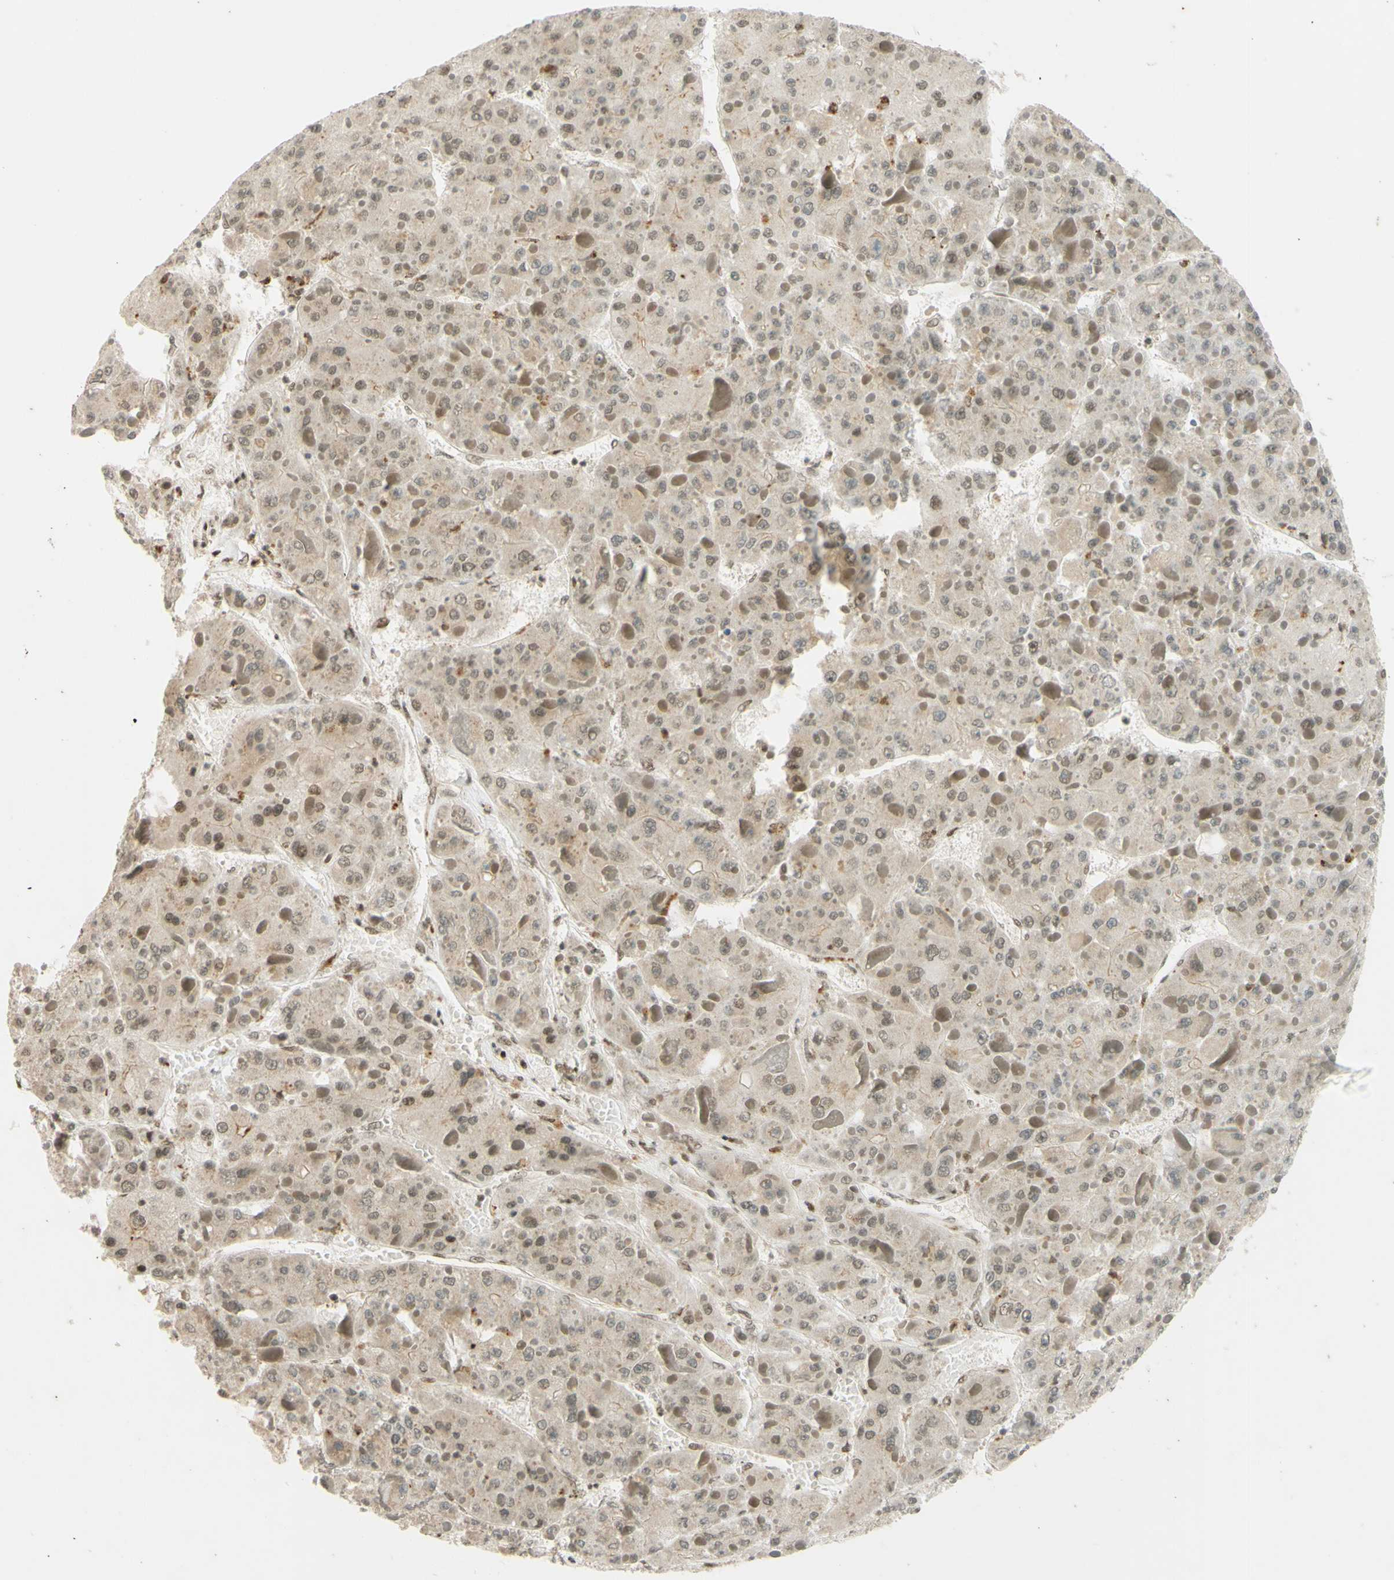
{"staining": {"intensity": "weak", "quantity": "25%-75%", "location": "nuclear"}, "tissue": "liver cancer", "cell_type": "Tumor cells", "image_type": "cancer", "snomed": [{"axis": "morphology", "description": "Carcinoma, Hepatocellular, NOS"}, {"axis": "topography", "description": "Liver"}], "caption": "A brown stain labels weak nuclear positivity of a protein in liver cancer tumor cells.", "gene": "SMARCB1", "patient": {"sex": "female", "age": 73}}